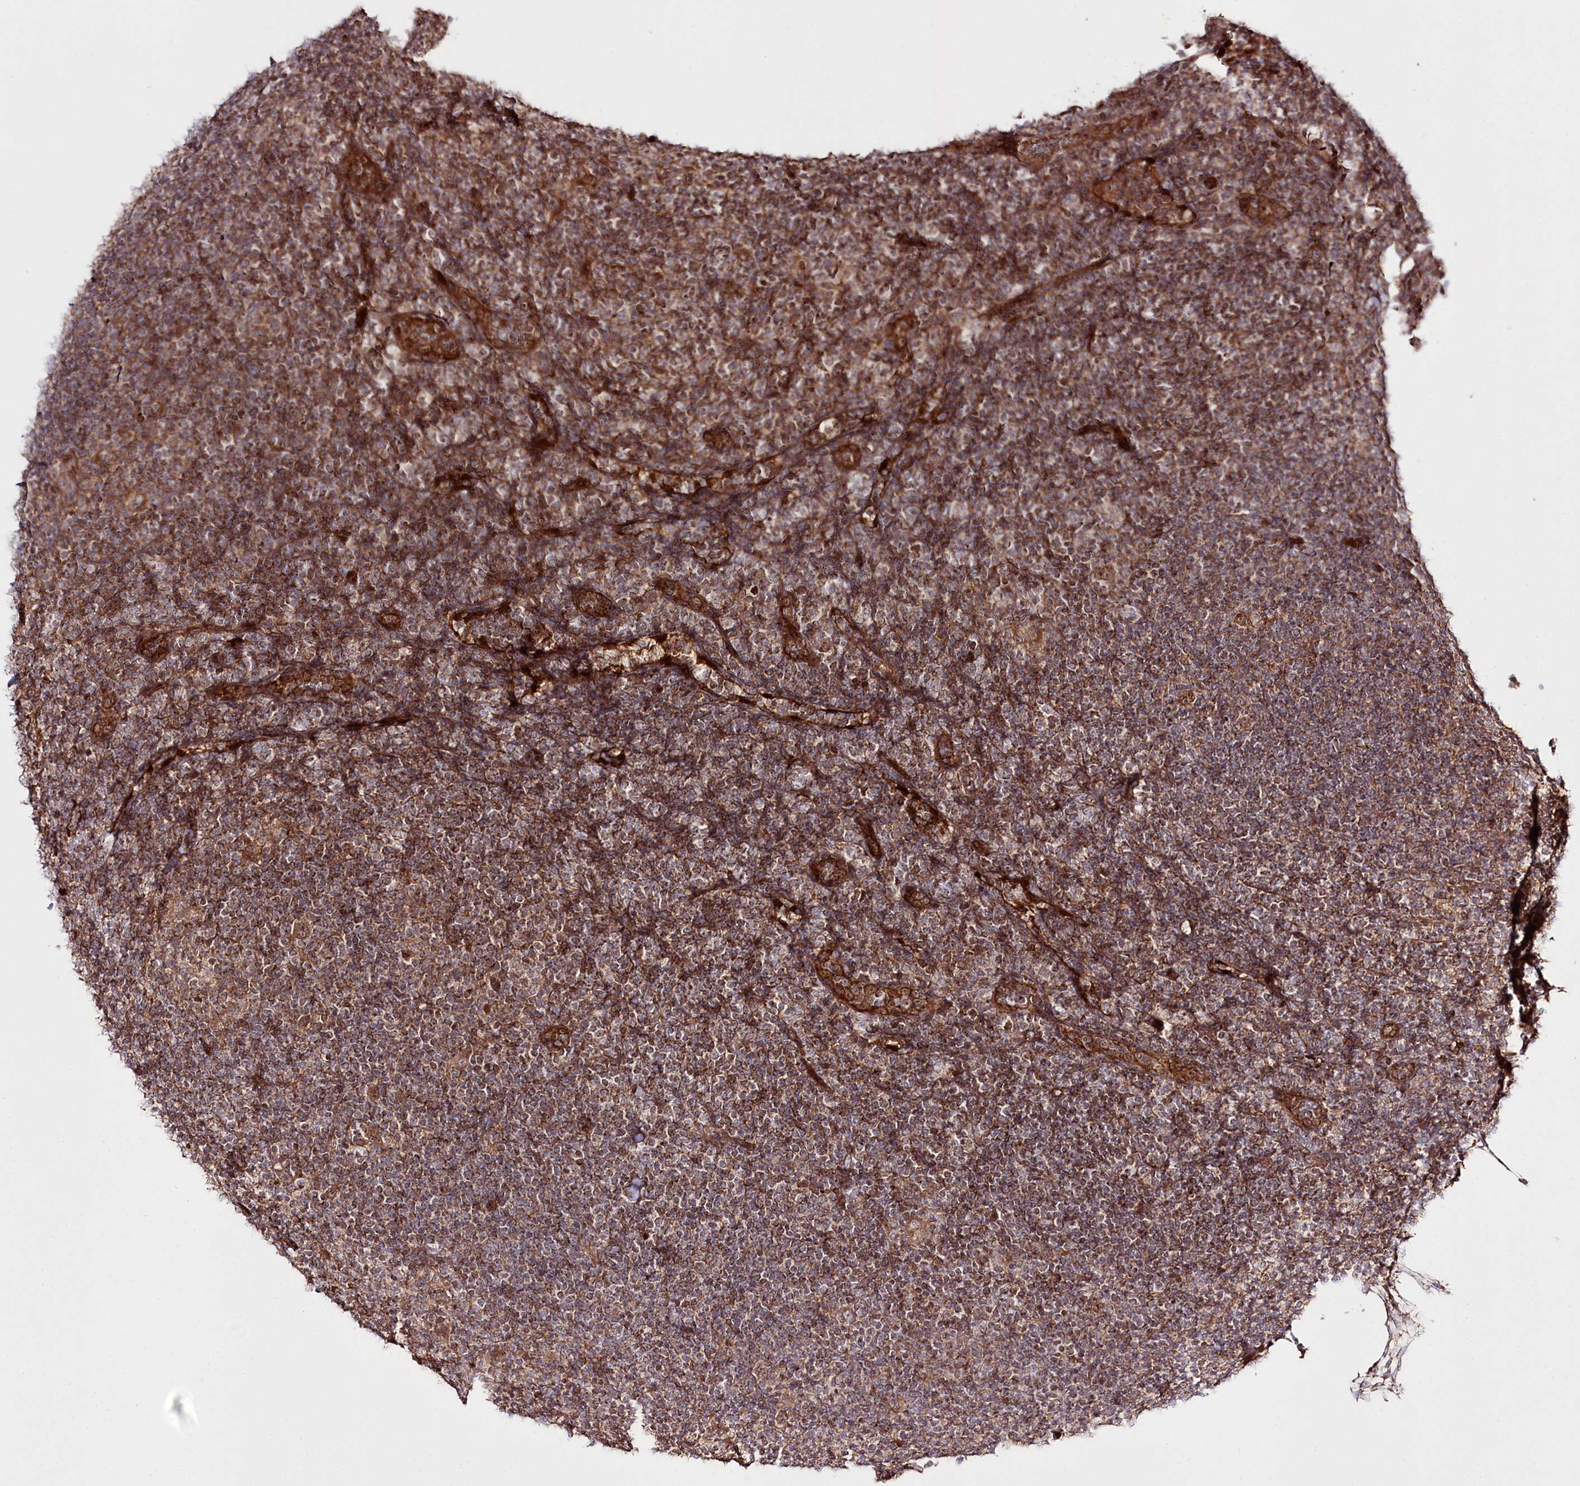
{"staining": {"intensity": "moderate", "quantity": "25%-75%", "location": "cytoplasmic/membranous"}, "tissue": "lymphoma", "cell_type": "Tumor cells", "image_type": "cancer", "snomed": [{"axis": "morphology", "description": "Hodgkin's disease, NOS"}, {"axis": "topography", "description": "Lymph node"}], "caption": "Lymphoma tissue shows moderate cytoplasmic/membranous positivity in approximately 25%-75% of tumor cells", "gene": "REXO2", "patient": {"sex": "female", "age": 57}}